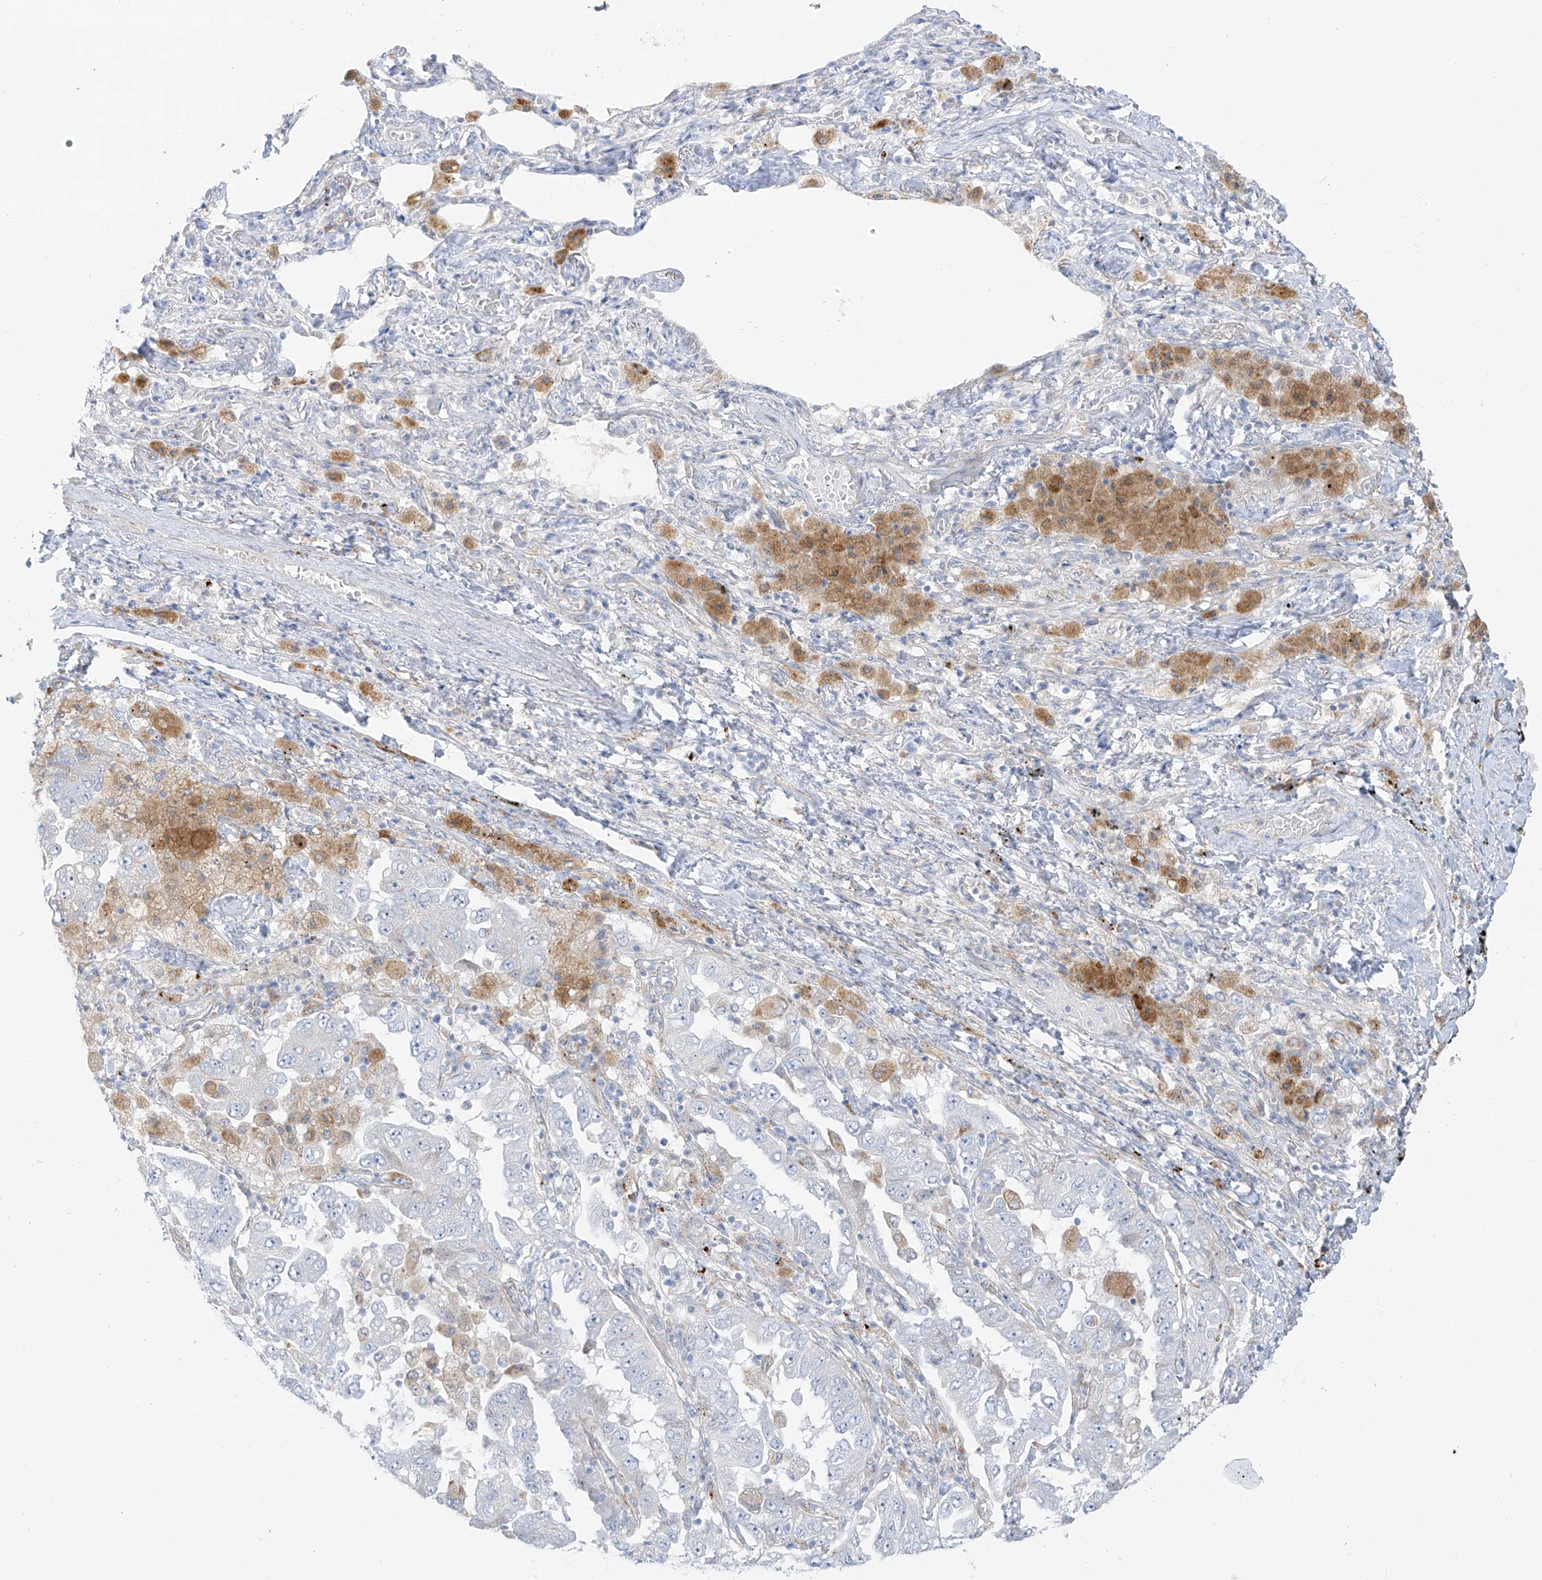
{"staining": {"intensity": "negative", "quantity": "none", "location": "none"}, "tissue": "lung cancer", "cell_type": "Tumor cells", "image_type": "cancer", "snomed": [{"axis": "morphology", "description": "Adenocarcinoma, NOS"}, {"axis": "topography", "description": "Lung"}], "caption": "Immunohistochemical staining of human adenocarcinoma (lung) shows no significant expression in tumor cells.", "gene": "TAL2", "patient": {"sex": "female", "age": 51}}